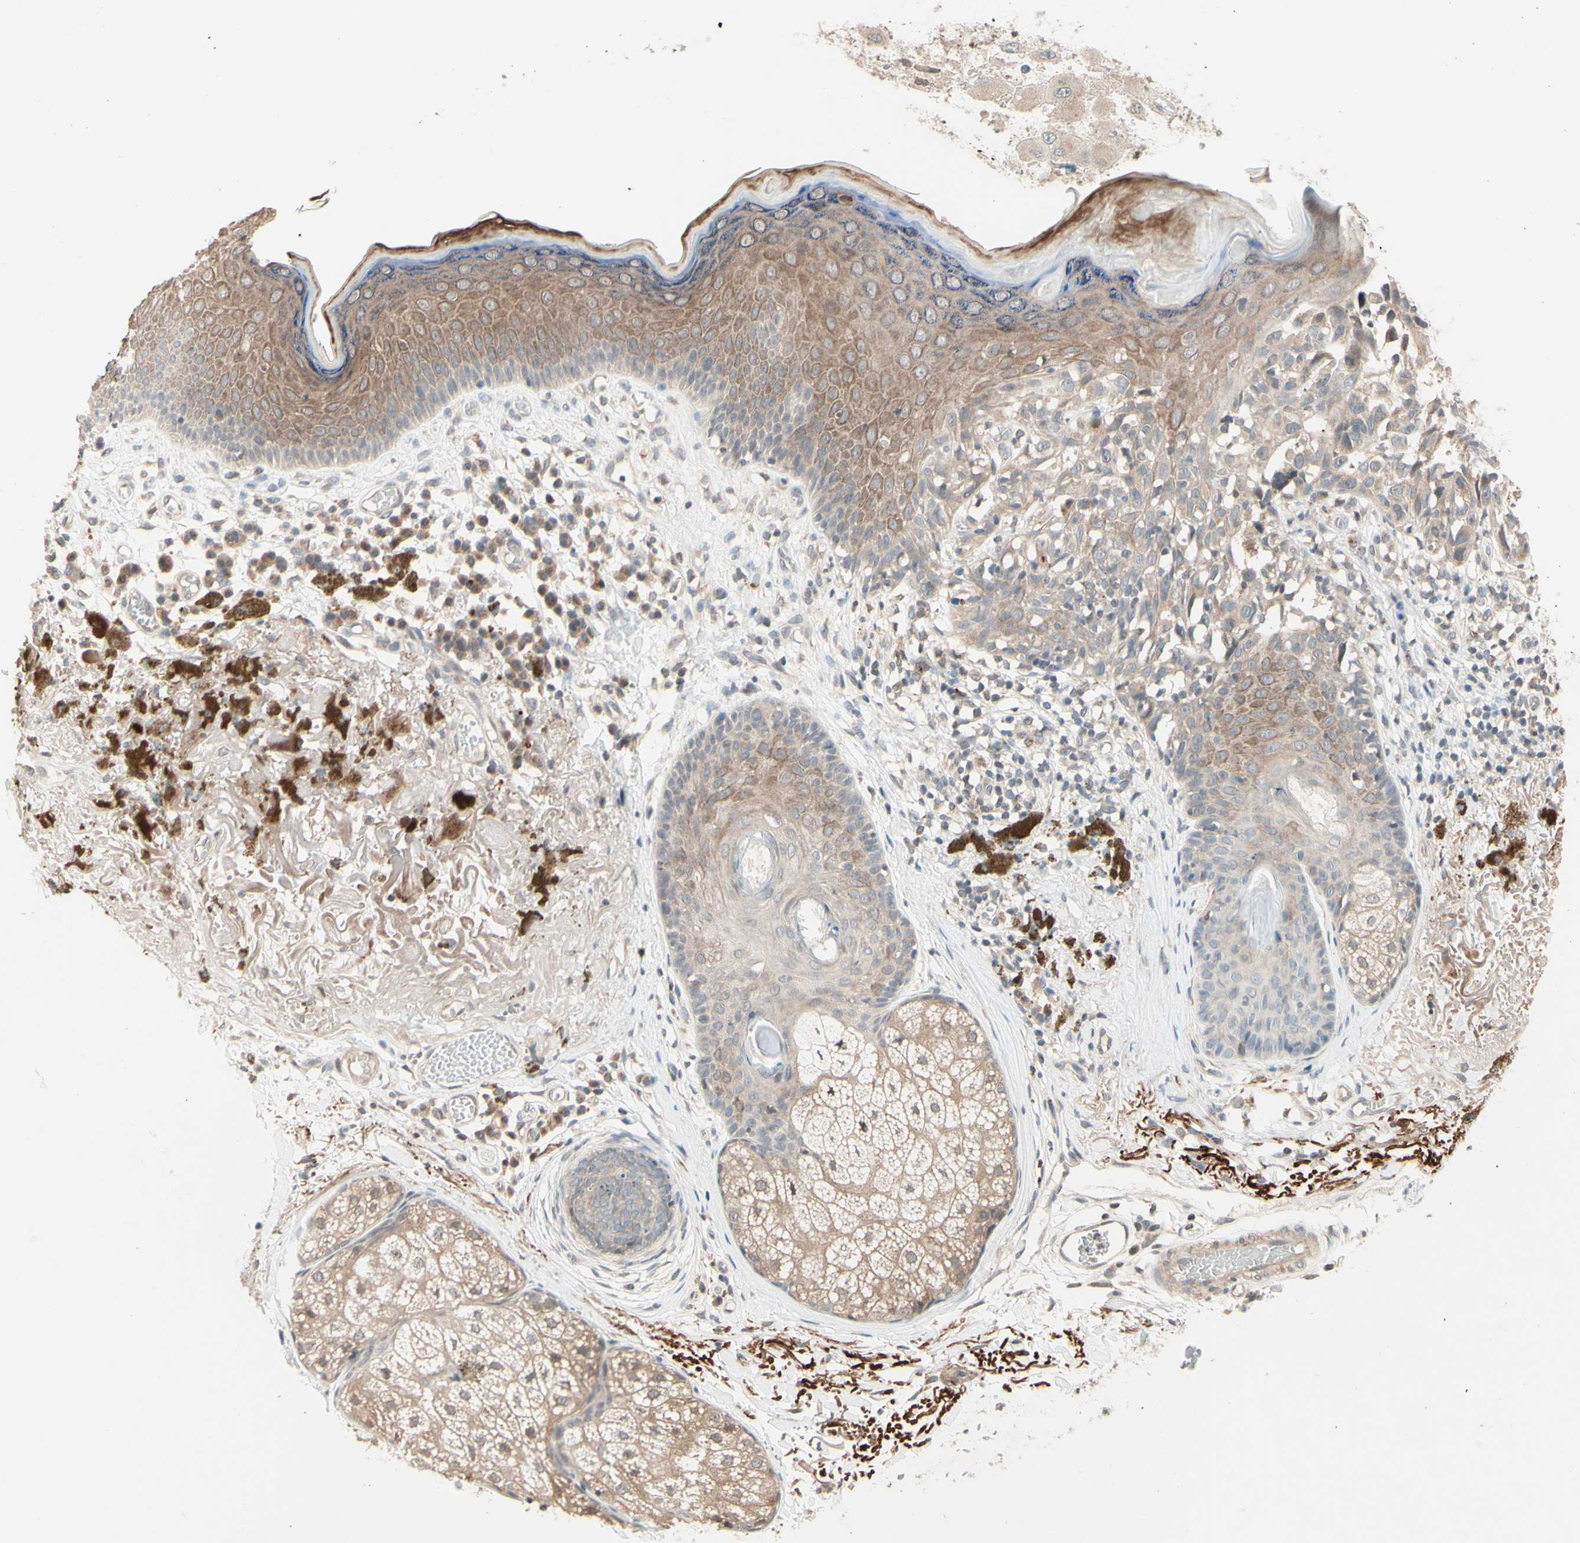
{"staining": {"intensity": "weak", "quantity": ">75%", "location": "cytoplasmic/membranous"}, "tissue": "melanoma", "cell_type": "Tumor cells", "image_type": "cancer", "snomed": [{"axis": "morphology", "description": "Malignant melanoma in situ"}, {"axis": "morphology", "description": "Malignant melanoma, NOS"}, {"axis": "topography", "description": "Skin"}], "caption": "IHC staining of malignant melanoma in situ, which demonstrates low levels of weak cytoplasmic/membranous positivity in approximately >75% of tumor cells indicating weak cytoplasmic/membranous protein expression. The staining was performed using DAB (brown) for protein detection and nuclei were counterstained in hematoxylin (blue).", "gene": "ZW10", "patient": {"sex": "female", "age": 88}}